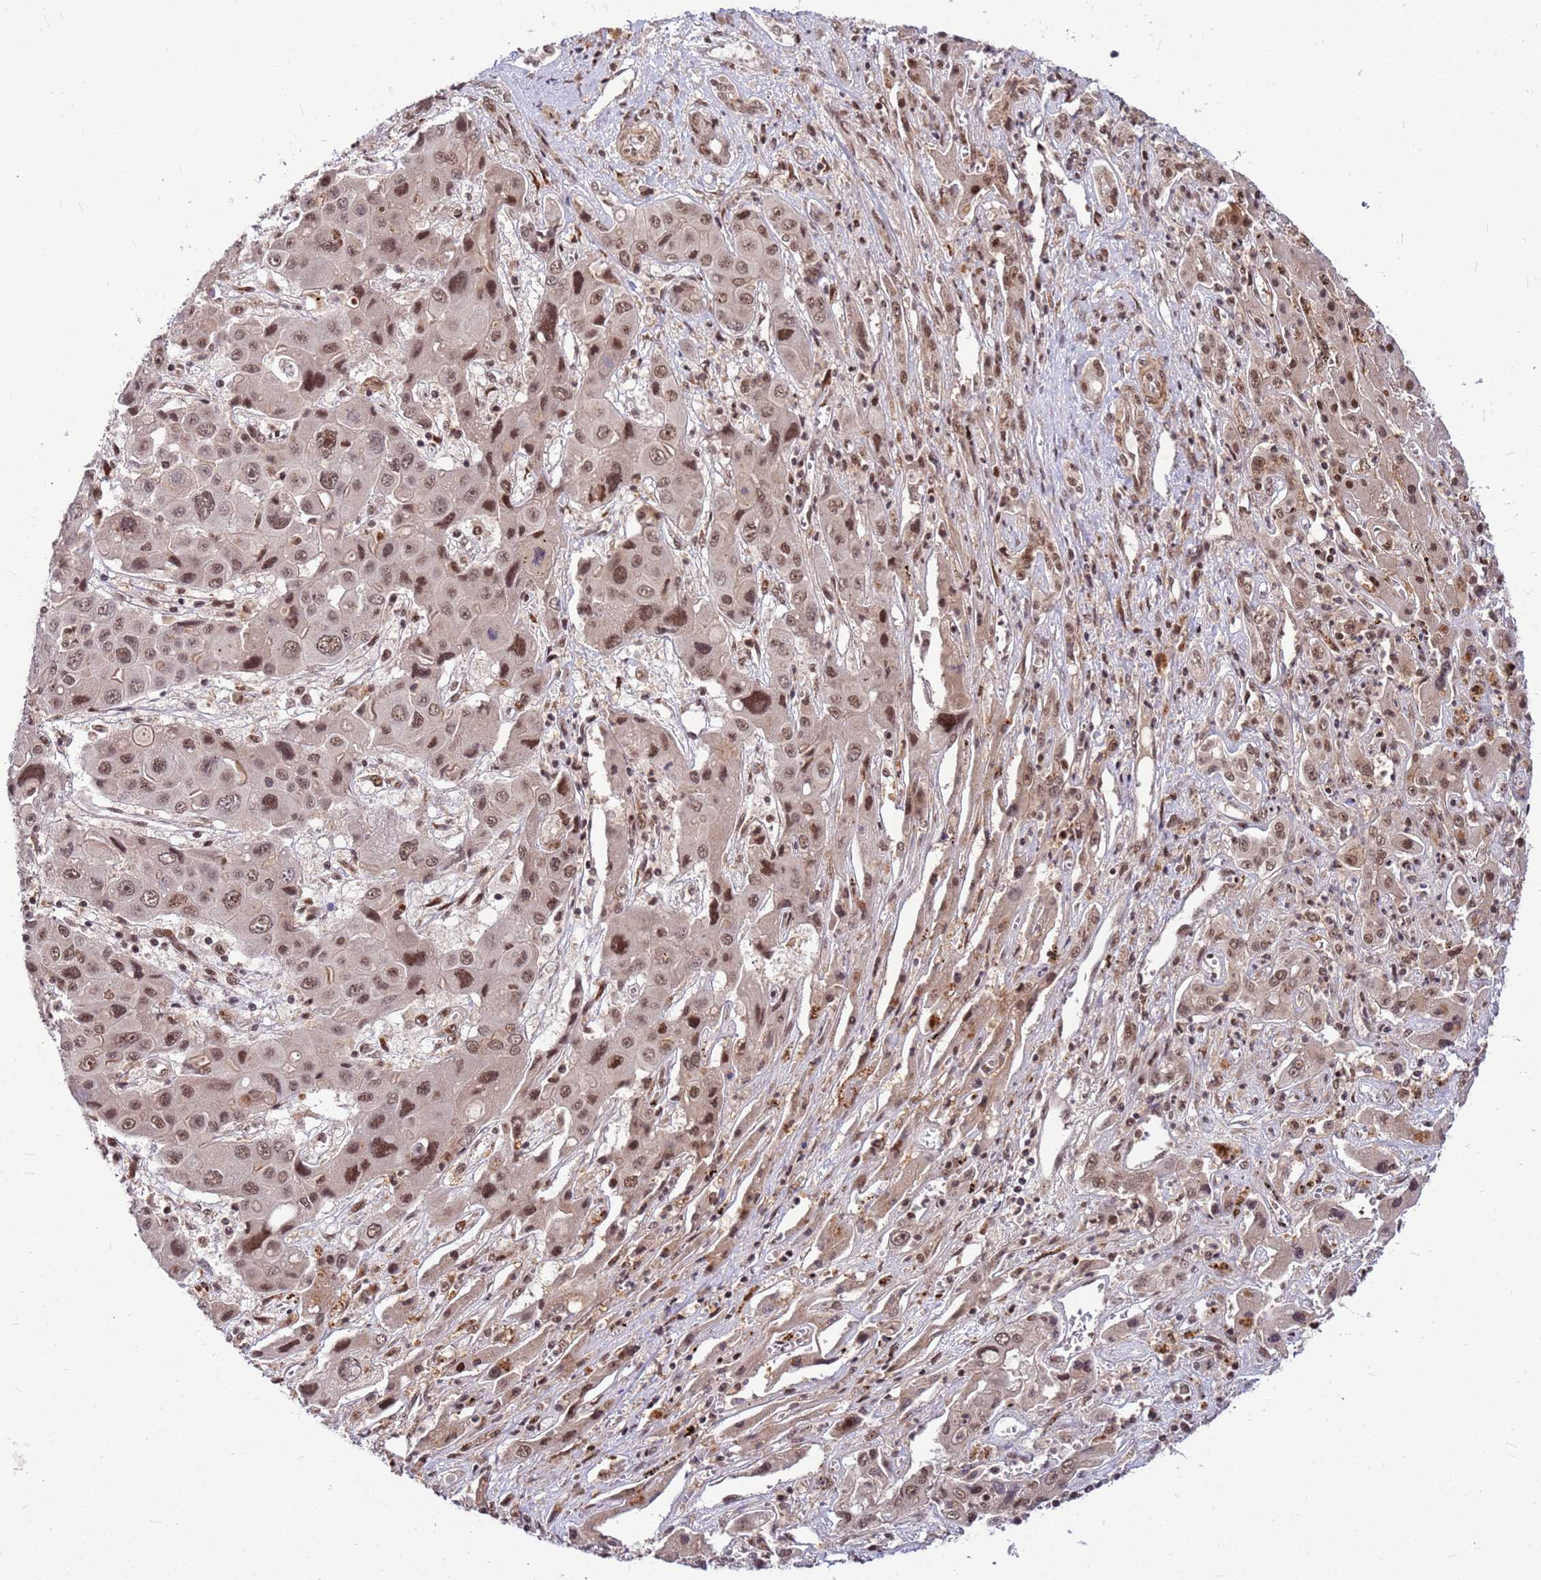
{"staining": {"intensity": "moderate", "quantity": ">75%", "location": "nuclear"}, "tissue": "liver cancer", "cell_type": "Tumor cells", "image_type": "cancer", "snomed": [{"axis": "morphology", "description": "Cholangiocarcinoma"}, {"axis": "topography", "description": "Liver"}], "caption": "Immunohistochemical staining of human liver cancer demonstrates medium levels of moderate nuclear protein staining in about >75% of tumor cells.", "gene": "NCBP2", "patient": {"sex": "male", "age": 67}}